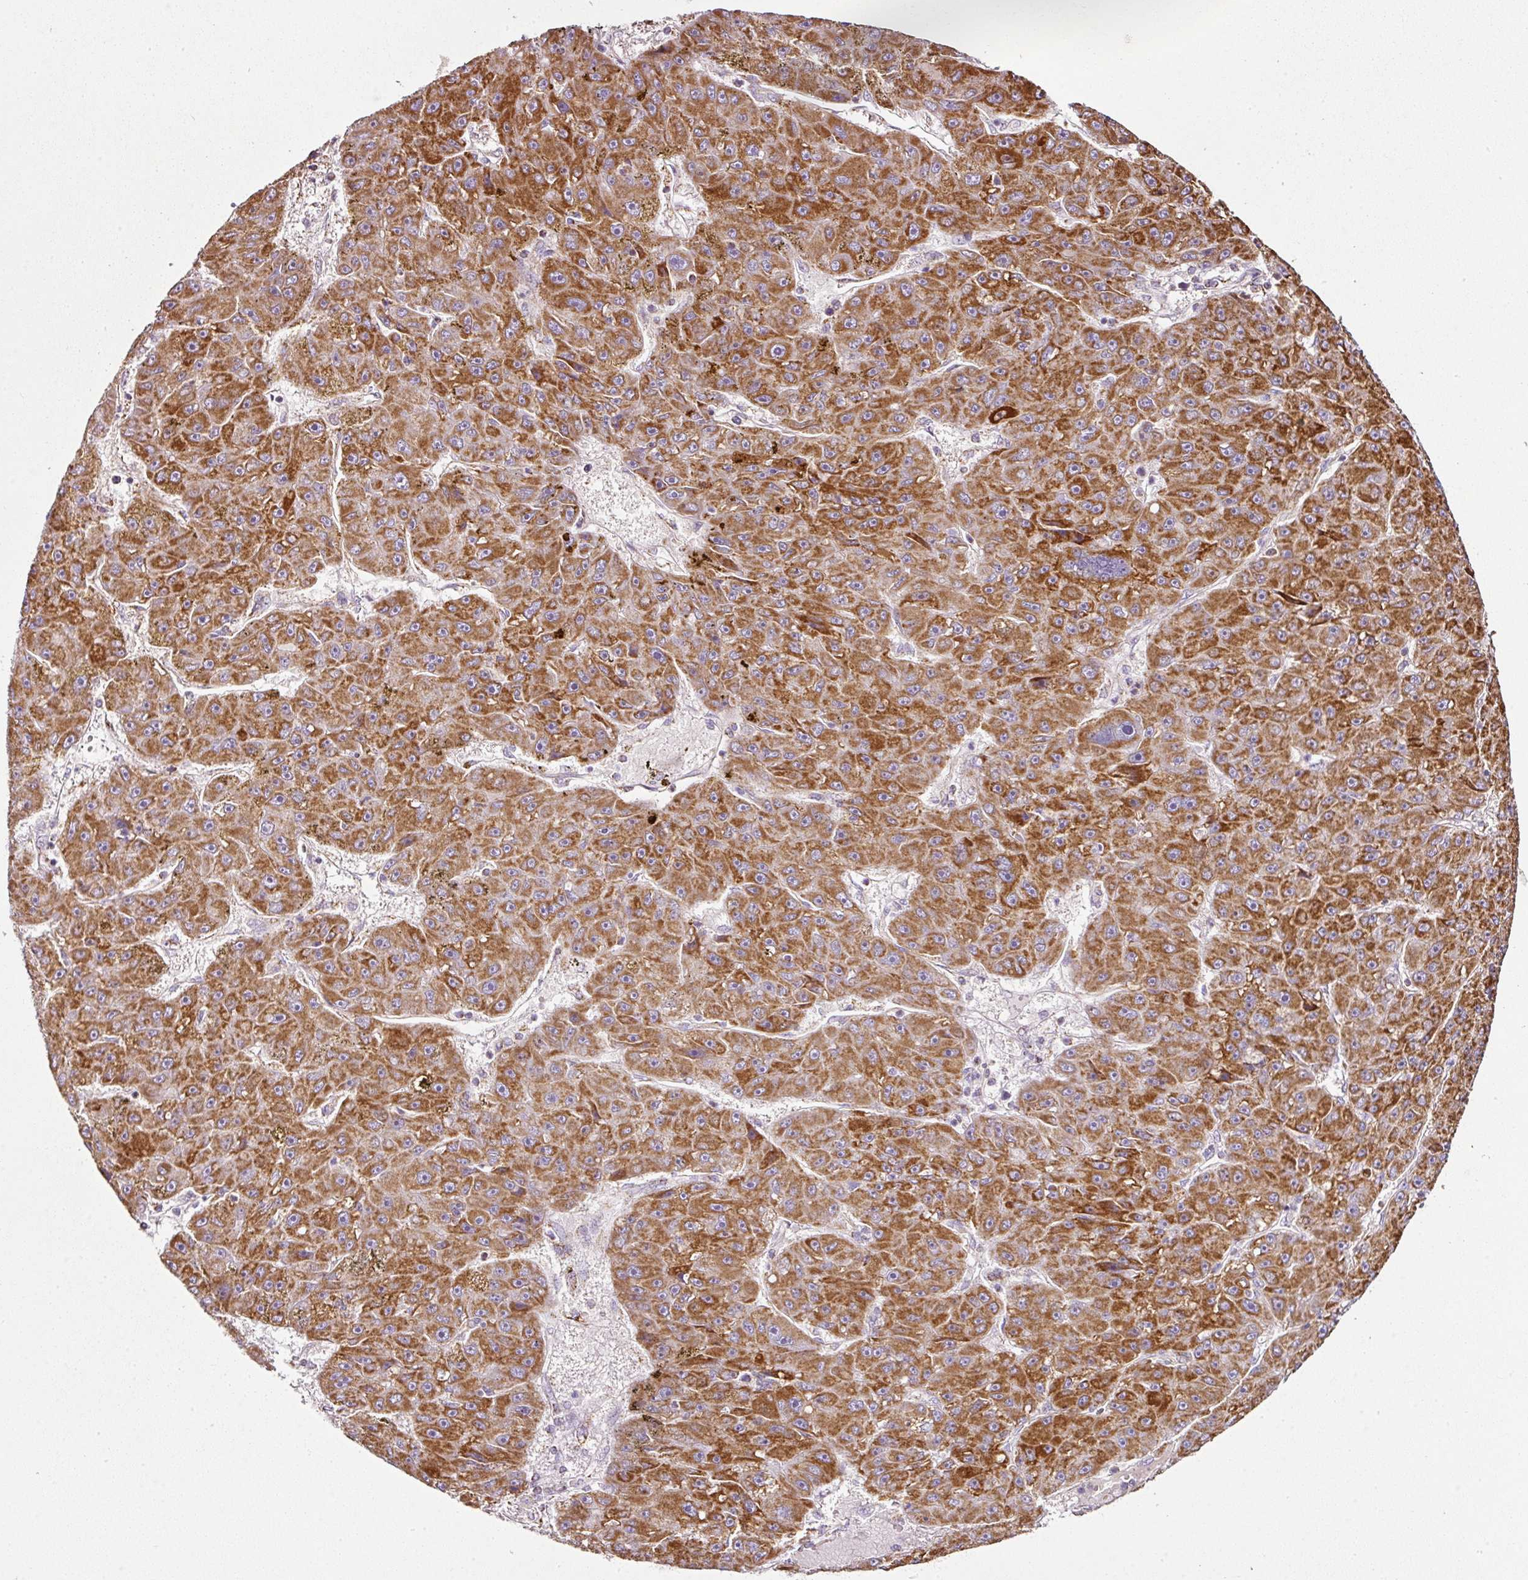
{"staining": {"intensity": "strong", "quantity": ">75%", "location": "cytoplasmic/membranous"}, "tissue": "liver cancer", "cell_type": "Tumor cells", "image_type": "cancer", "snomed": [{"axis": "morphology", "description": "Carcinoma, Hepatocellular, NOS"}, {"axis": "topography", "description": "Liver"}], "caption": "Brown immunohistochemical staining in liver hepatocellular carcinoma displays strong cytoplasmic/membranous staining in approximately >75% of tumor cells.", "gene": "SDHA", "patient": {"sex": "male", "age": 67}}